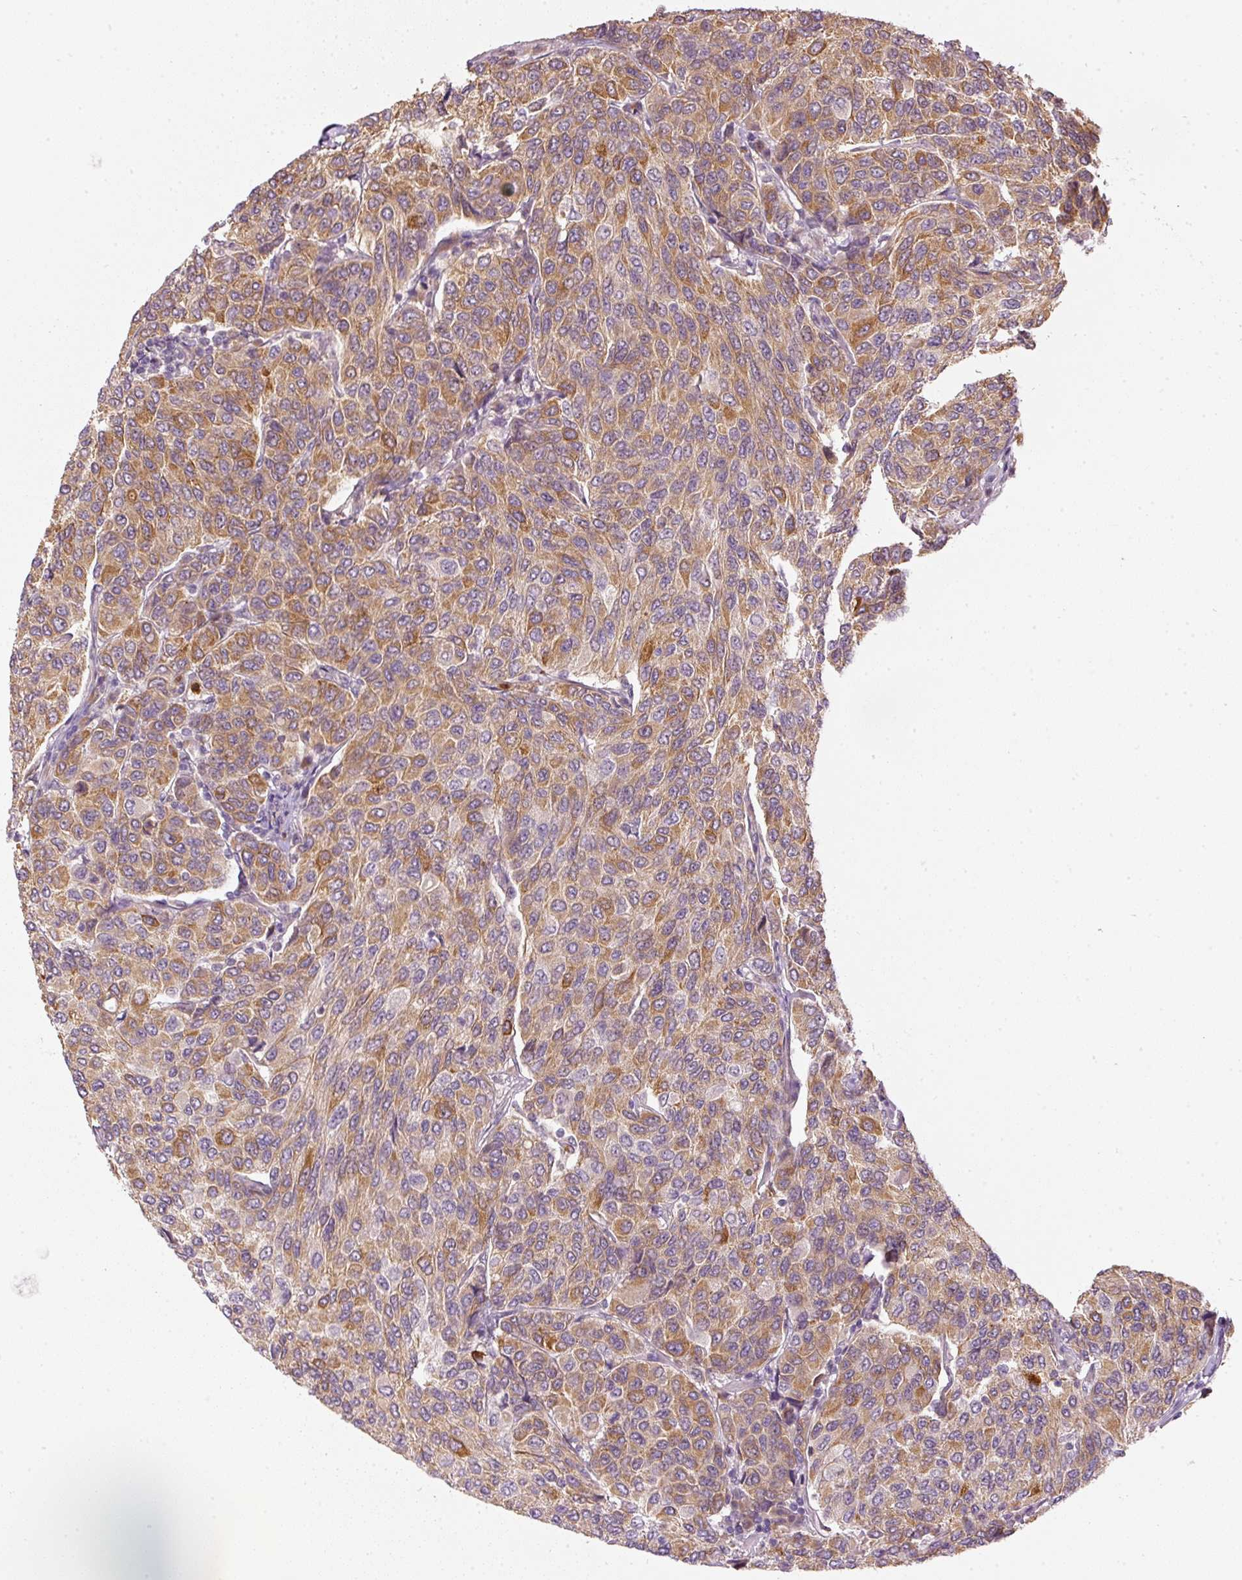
{"staining": {"intensity": "moderate", "quantity": ">75%", "location": "cytoplasmic/membranous"}, "tissue": "breast cancer", "cell_type": "Tumor cells", "image_type": "cancer", "snomed": [{"axis": "morphology", "description": "Duct carcinoma"}, {"axis": "topography", "description": "Breast"}], "caption": "High-magnification brightfield microscopy of breast cancer (infiltrating ductal carcinoma) stained with DAB (brown) and counterstained with hematoxylin (blue). tumor cells exhibit moderate cytoplasmic/membranous positivity is appreciated in approximately>75% of cells.", "gene": "CTTNBP2", "patient": {"sex": "female", "age": 55}}